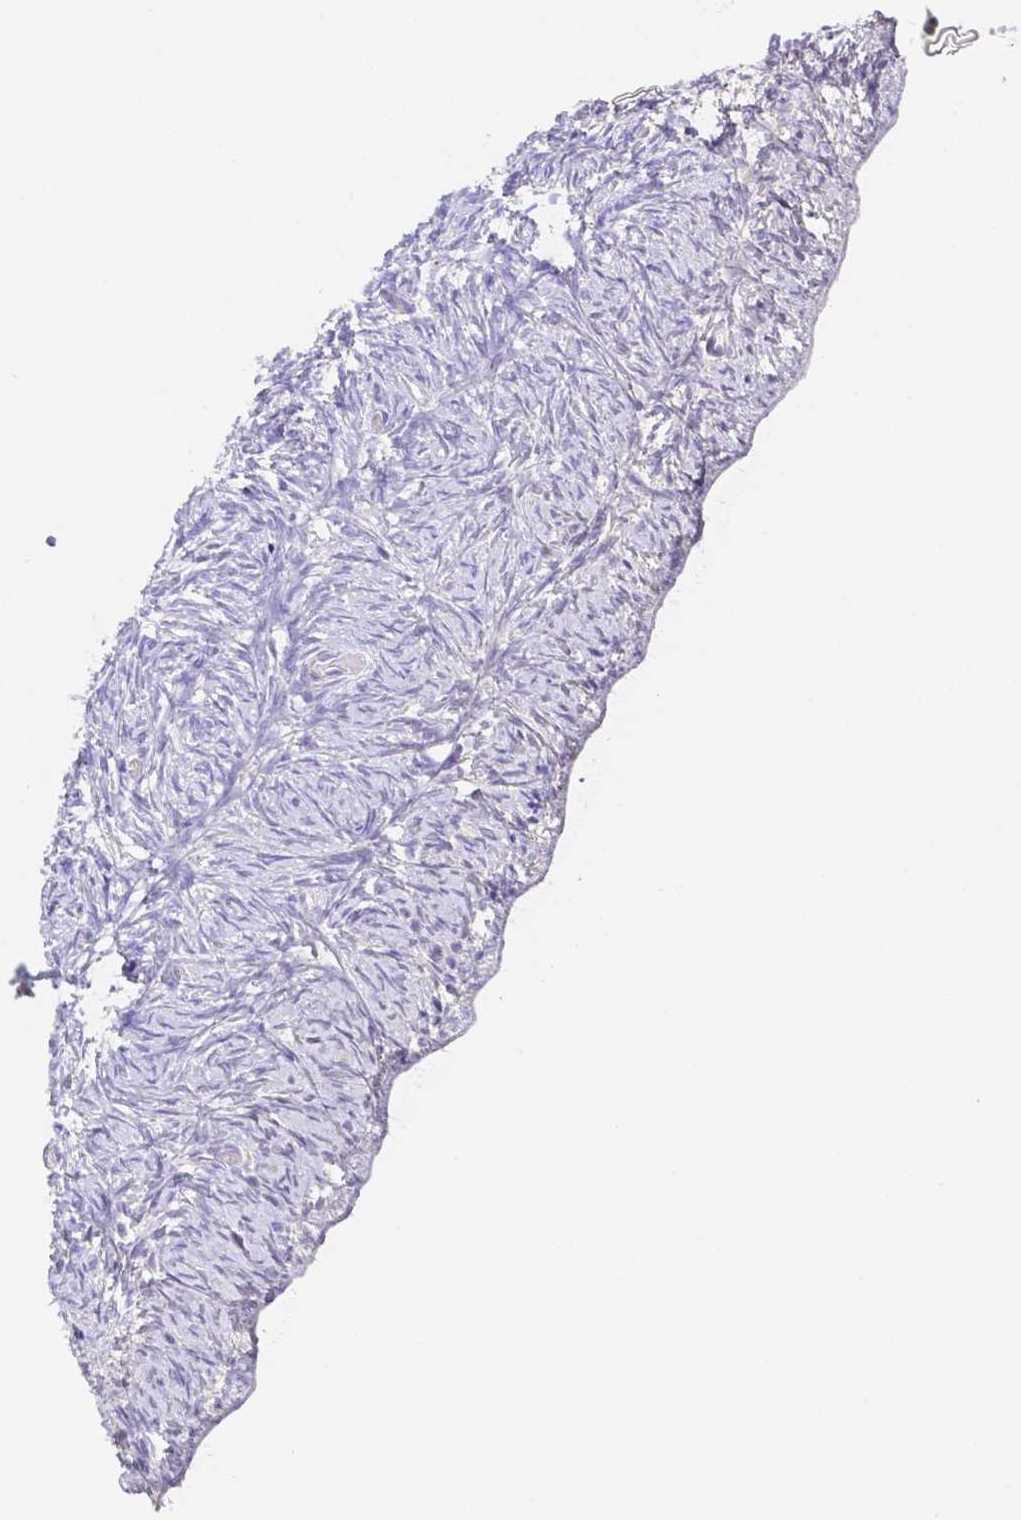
{"staining": {"intensity": "negative", "quantity": "none", "location": "none"}, "tissue": "ovary", "cell_type": "Ovarian stroma cells", "image_type": "normal", "snomed": [{"axis": "morphology", "description": "Normal tissue, NOS"}, {"axis": "topography", "description": "Ovary"}], "caption": "Photomicrograph shows no protein staining in ovarian stroma cells of unremarkable ovary. (DAB immunohistochemistry (IHC), high magnification).", "gene": "ZG16B", "patient": {"sex": "female", "age": 39}}